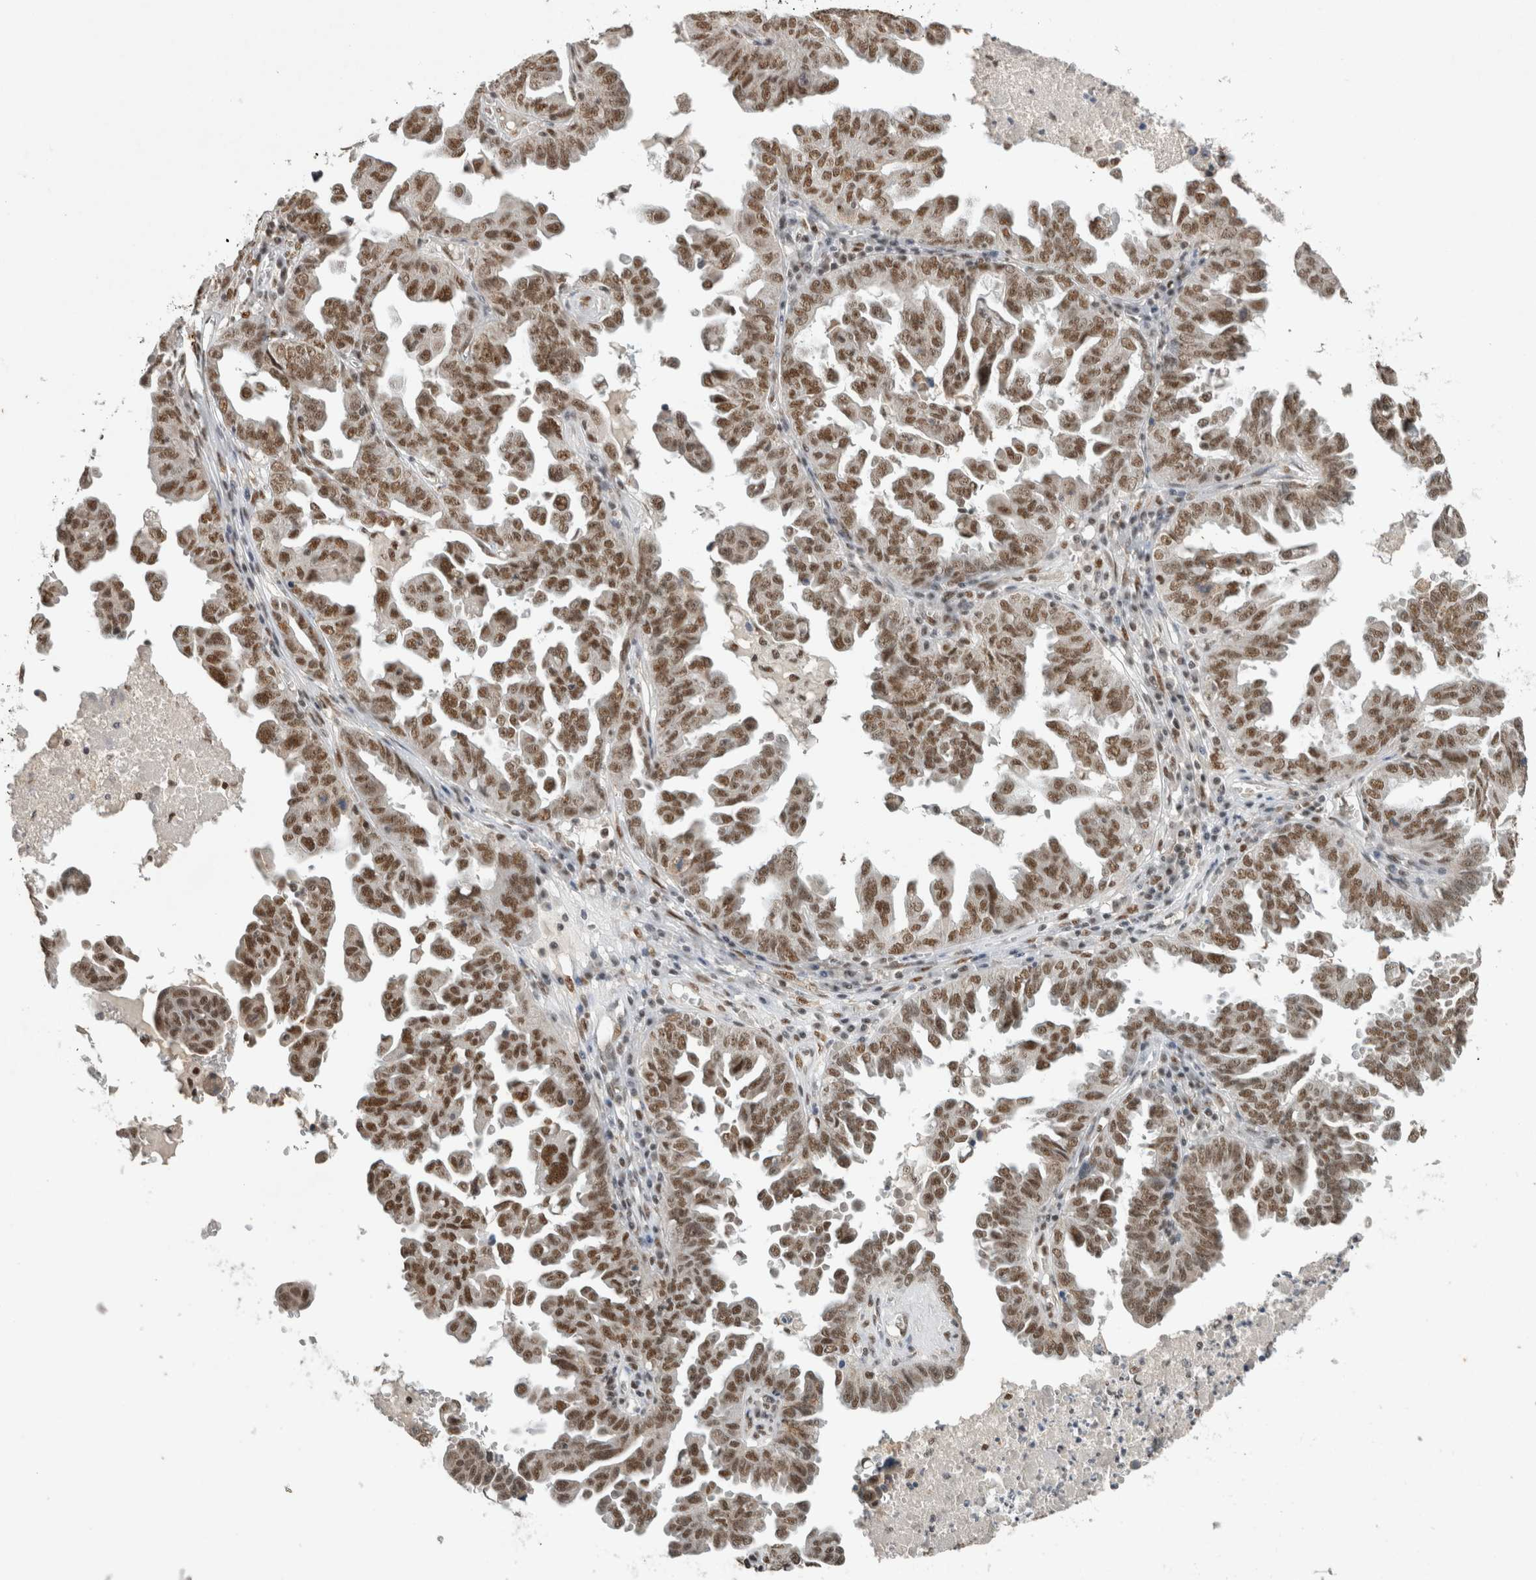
{"staining": {"intensity": "moderate", "quantity": ">75%", "location": "nuclear"}, "tissue": "ovarian cancer", "cell_type": "Tumor cells", "image_type": "cancer", "snomed": [{"axis": "morphology", "description": "Carcinoma, endometroid"}, {"axis": "topography", "description": "Ovary"}], "caption": "Ovarian endometroid carcinoma was stained to show a protein in brown. There is medium levels of moderate nuclear positivity in about >75% of tumor cells.", "gene": "DDX42", "patient": {"sex": "female", "age": 62}}